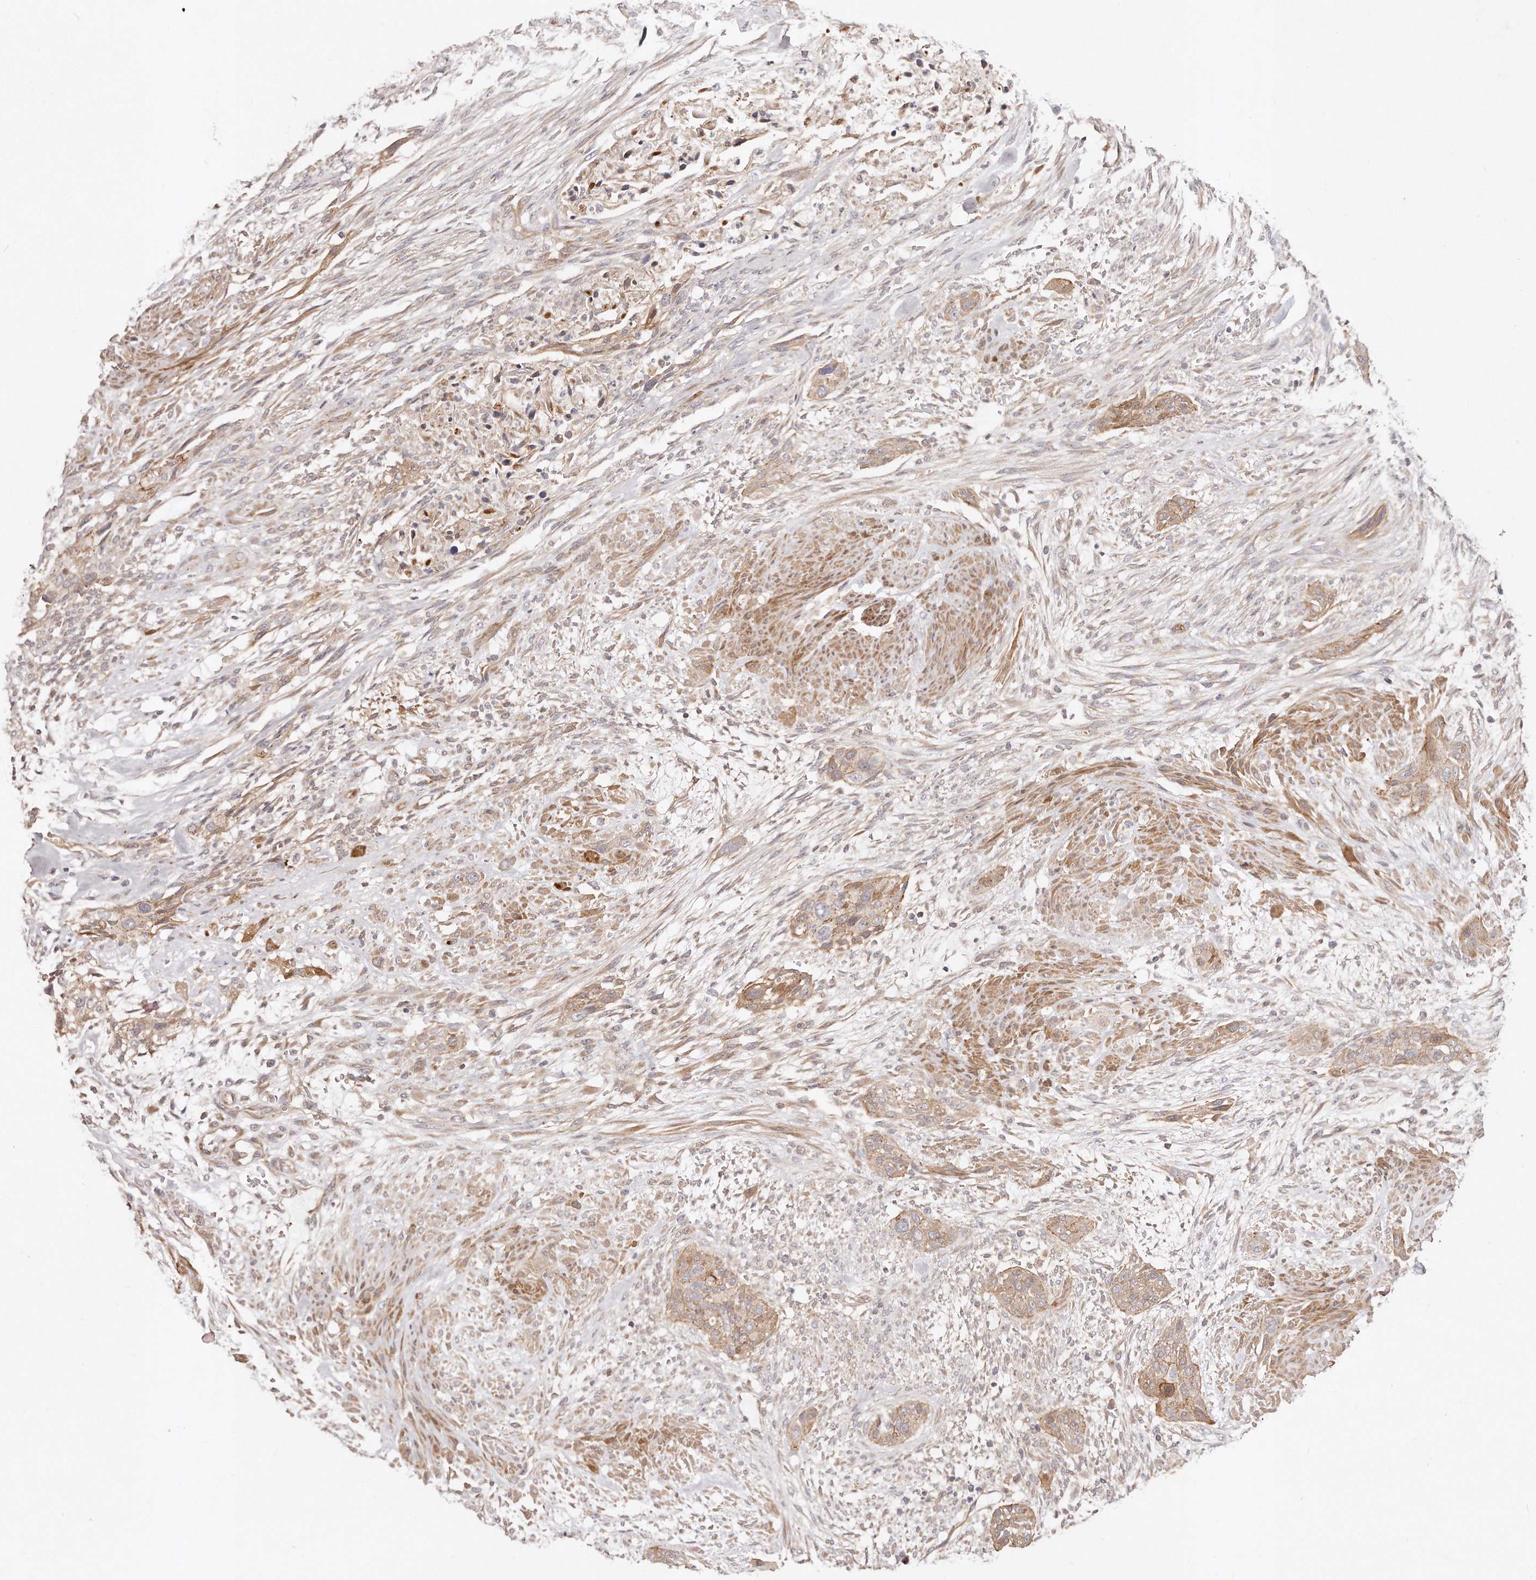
{"staining": {"intensity": "moderate", "quantity": ">75%", "location": "cytoplasmic/membranous"}, "tissue": "urothelial cancer", "cell_type": "Tumor cells", "image_type": "cancer", "snomed": [{"axis": "morphology", "description": "Urothelial carcinoma, High grade"}, {"axis": "topography", "description": "Urinary bladder"}], "caption": "Brown immunohistochemical staining in high-grade urothelial carcinoma exhibits moderate cytoplasmic/membranous expression in approximately >75% of tumor cells.", "gene": "GBP4", "patient": {"sex": "male", "age": 35}}